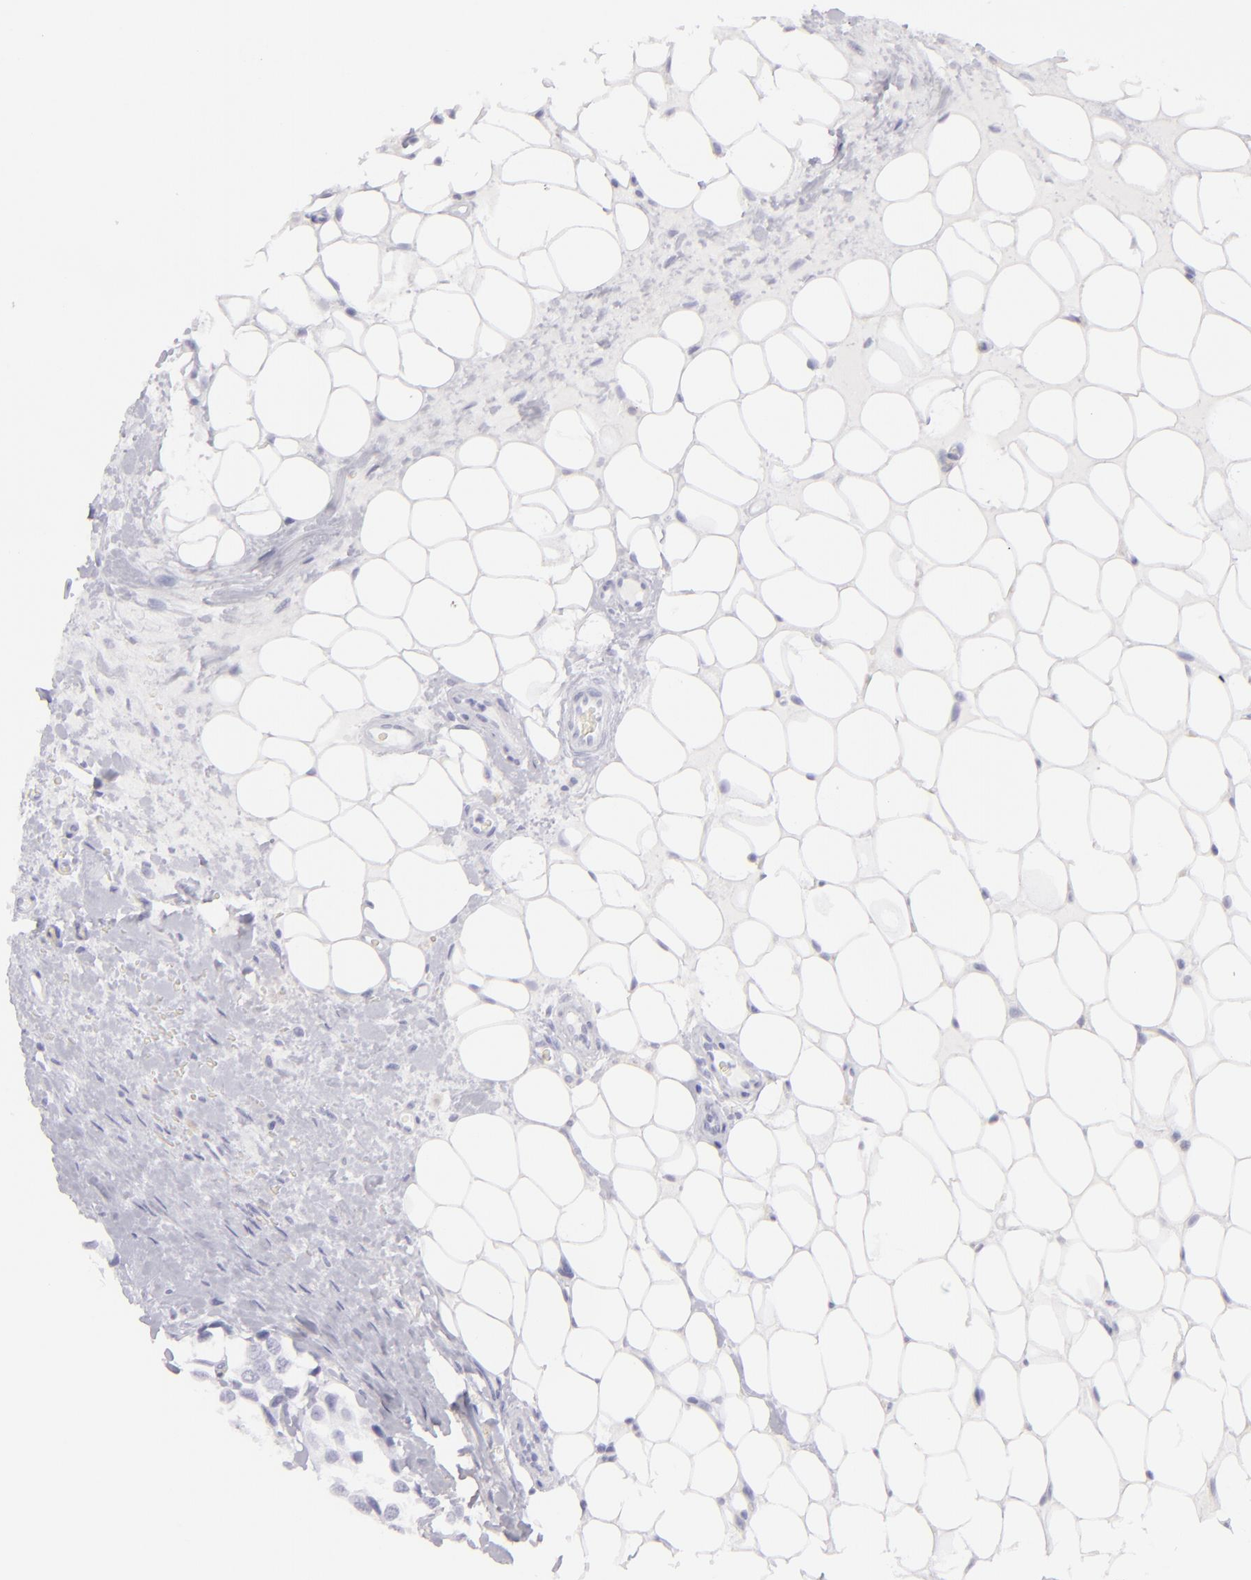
{"staining": {"intensity": "negative", "quantity": "none", "location": "none"}, "tissue": "breast cancer", "cell_type": "Tumor cells", "image_type": "cancer", "snomed": [{"axis": "morphology", "description": "Duct carcinoma"}, {"axis": "topography", "description": "Breast"}], "caption": "Immunohistochemistry histopathology image of neoplastic tissue: breast cancer stained with DAB (3,3'-diaminobenzidine) reveals no significant protein expression in tumor cells. (DAB (3,3'-diaminobenzidine) immunohistochemistry, high magnification).", "gene": "FLG", "patient": {"sex": "female", "age": 68}}